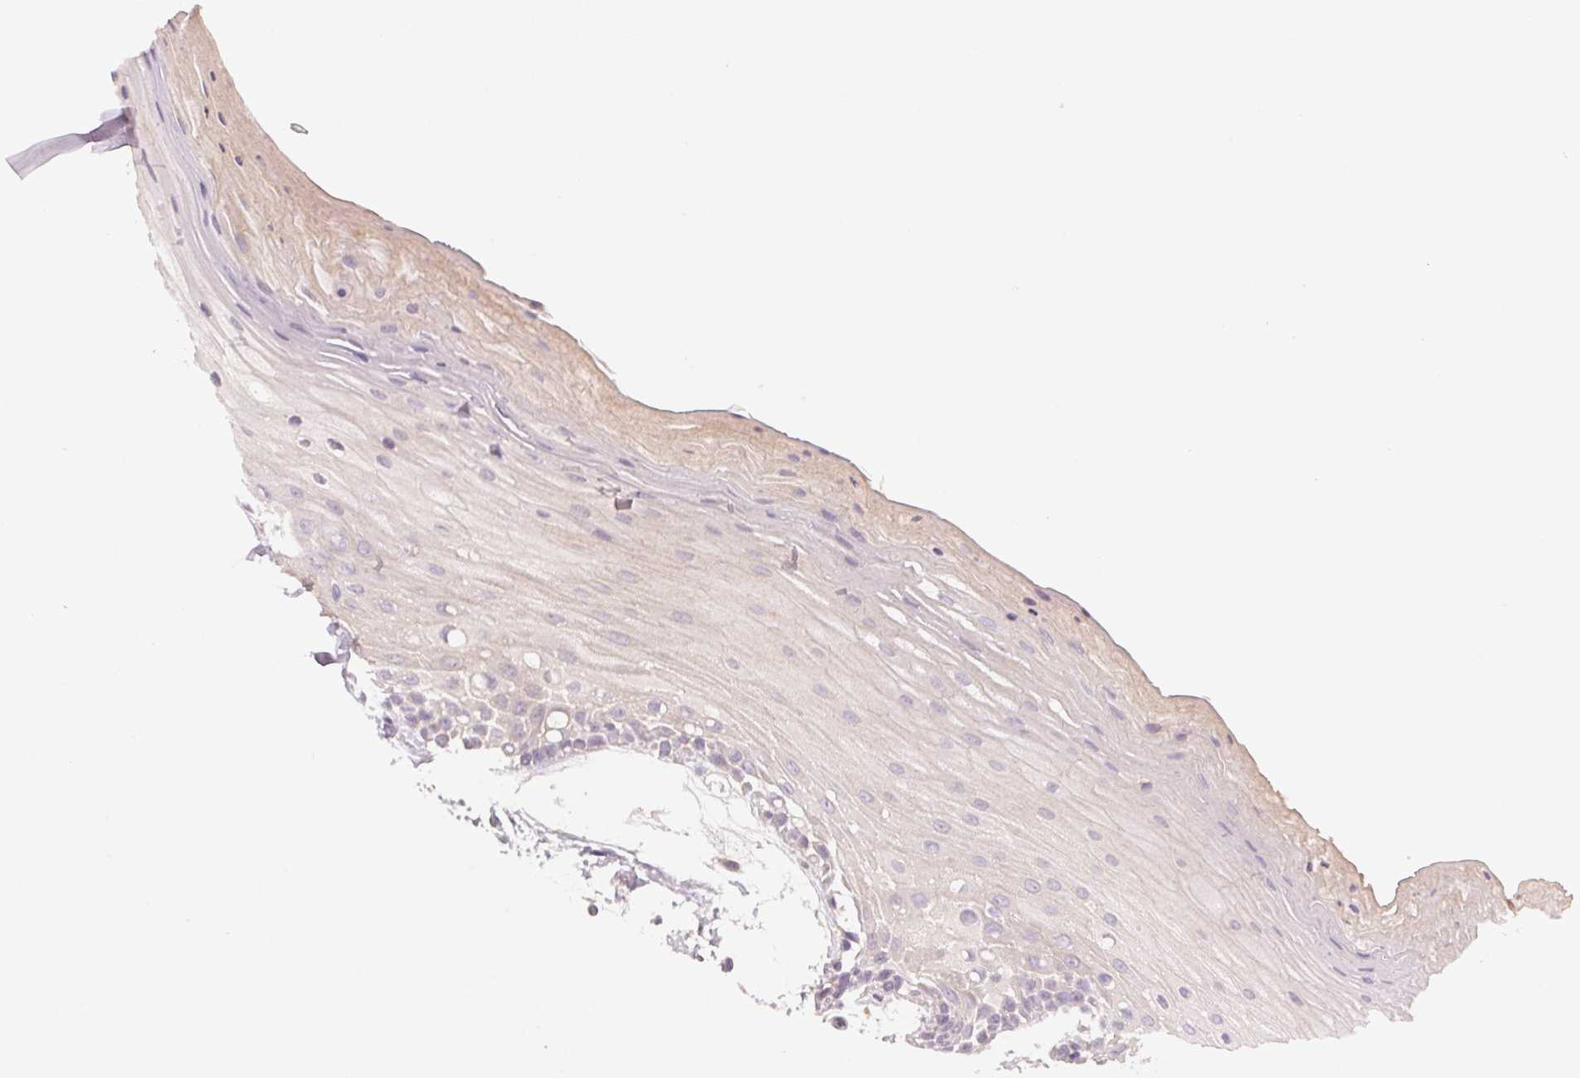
{"staining": {"intensity": "negative", "quantity": "none", "location": "none"}, "tissue": "oral mucosa", "cell_type": "Squamous epithelial cells", "image_type": "normal", "snomed": [{"axis": "morphology", "description": "Normal tissue, NOS"}, {"axis": "morphology", "description": "Squamous cell carcinoma, NOS"}, {"axis": "topography", "description": "Oral tissue"}, {"axis": "topography", "description": "Tounge, NOS"}, {"axis": "topography", "description": "Head-Neck"}], "caption": "Squamous epithelial cells are negative for protein expression in benign human oral mucosa. The staining was performed using DAB (3,3'-diaminobenzidine) to visualize the protein expression in brown, while the nuclei were stained in blue with hematoxylin (Magnification: 20x).", "gene": "TREH", "patient": {"sex": "male", "age": 62}}